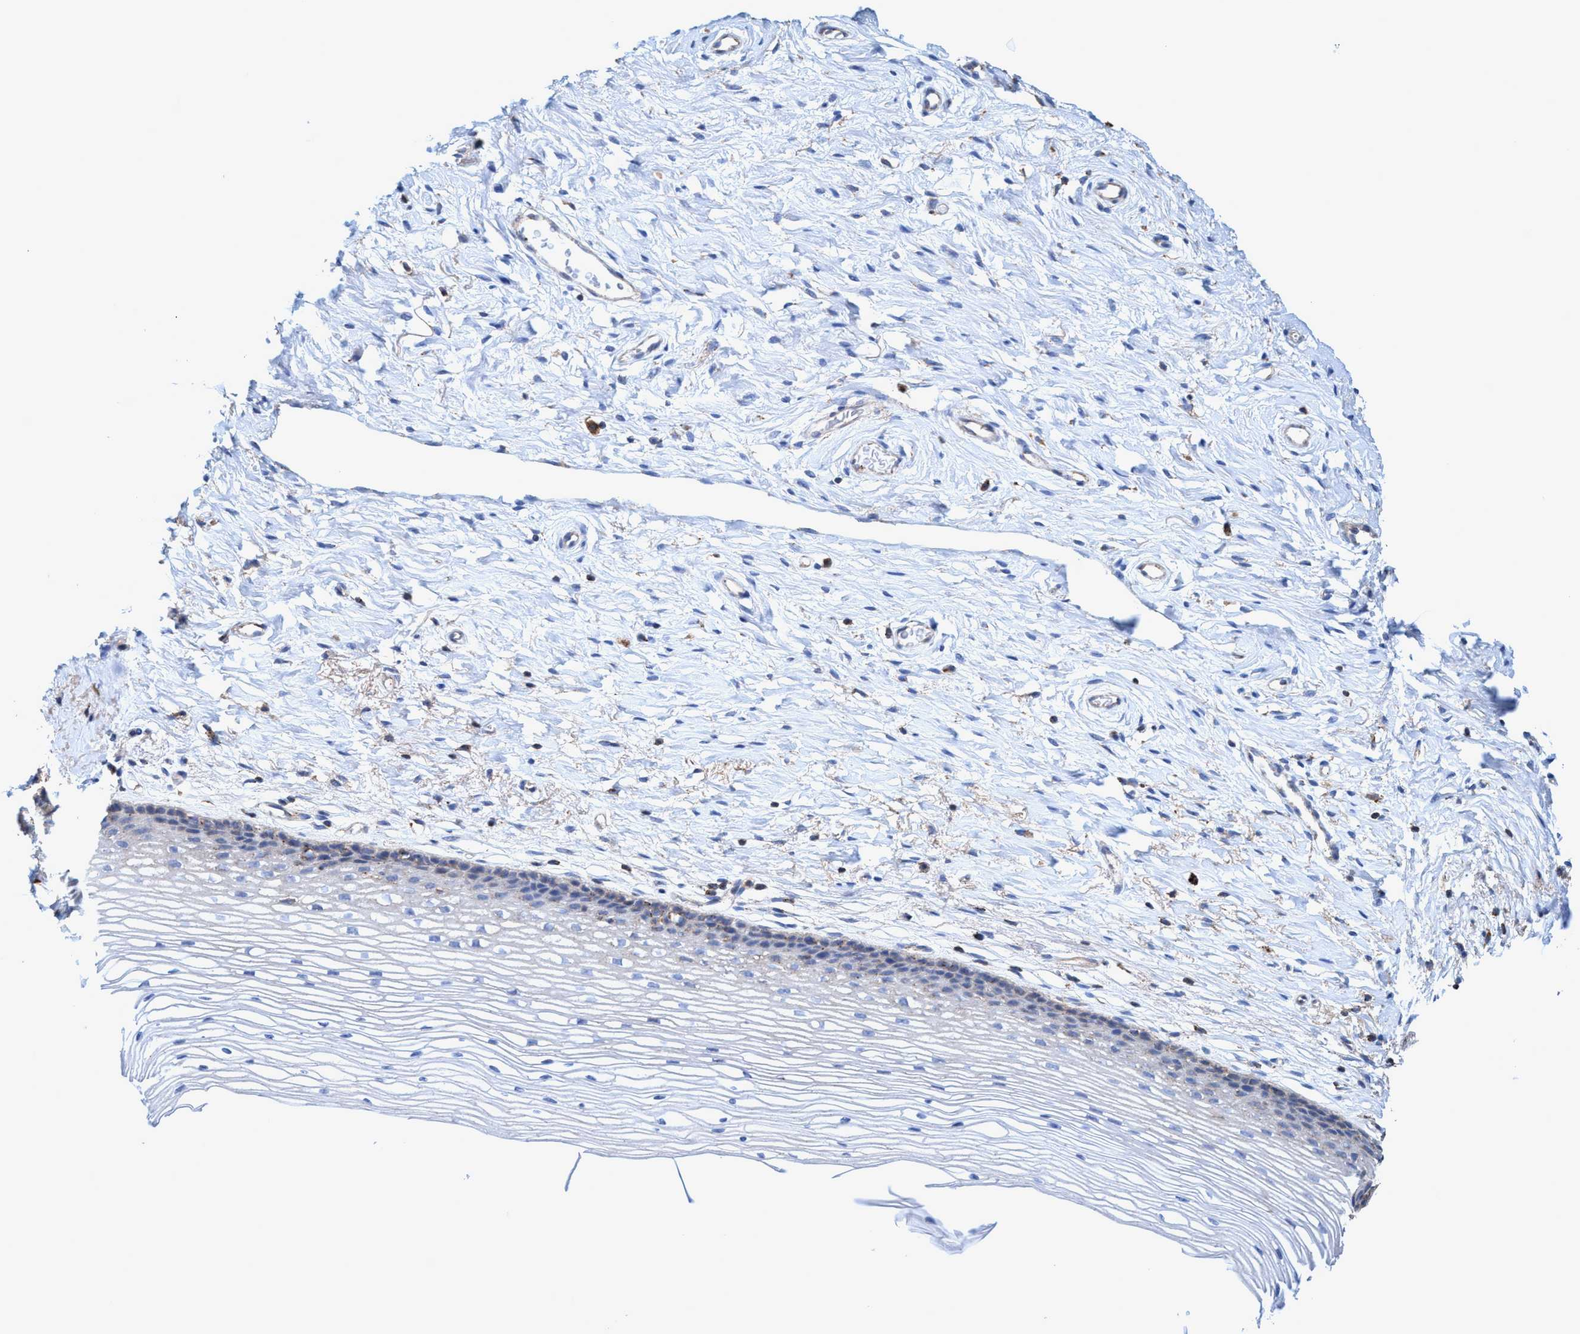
{"staining": {"intensity": "weak", "quantity": "25%-75%", "location": "cytoplasmic/membranous"}, "tissue": "cervix", "cell_type": "Glandular cells", "image_type": "normal", "snomed": [{"axis": "morphology", "description": "Normal tissue, NOS"}, {"axis": "topography", "description": "Cervix"}], "caption": "DAB (3,3'-diaminobenzidine) immunohistochemical staining of benign cervix reveals weak cytoplasmic/membranous protein expression in approximately 25%-75% of glandular cells.", "gene": "TRIM65", "patient": {"sex": "female", "age": 77}}